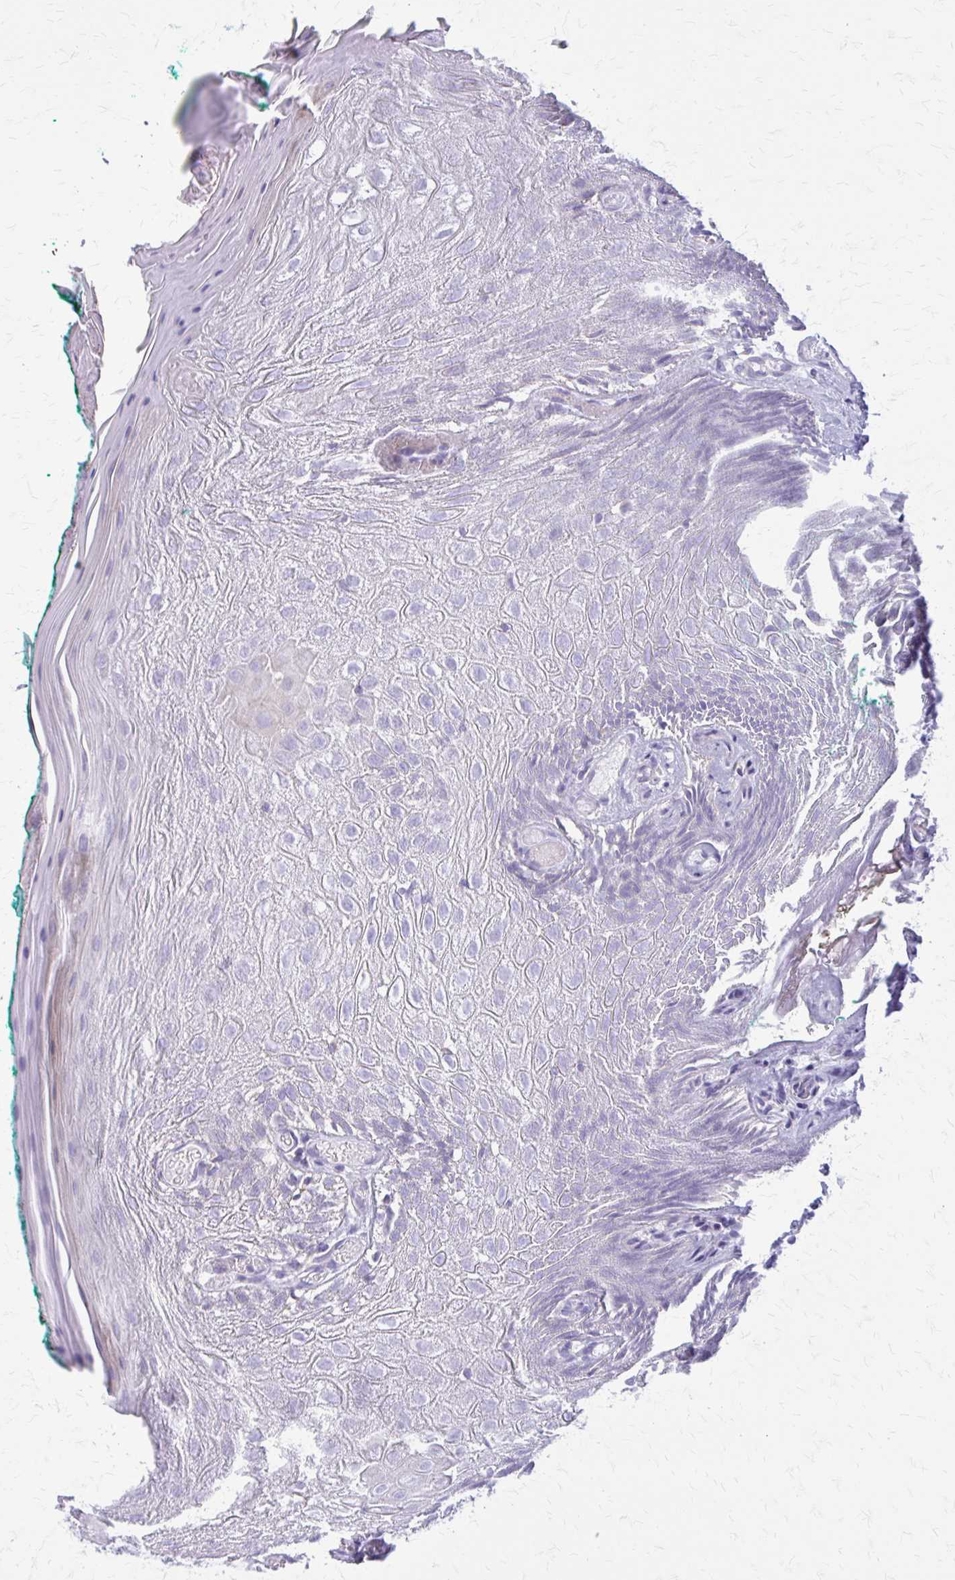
{"staining": {"intensity": "negative", "quantity": "none", "location": "none"}, "tissue": "oral mucosa", "cell_type": "Squamous epithelial cells", "image_type": "normal", "snomed": [{"axis": "morphology", "description": "Normal tissue, NOS"}, {"axis": "topography", "description": "Oral tissue"}], "caption": "Immunohistochemistry of normal oral mucosa demonstrates no positivity in squamous epithelial cells.", "gene": "PITPNM1", "patient": {"sex": "female", "age": 40}}